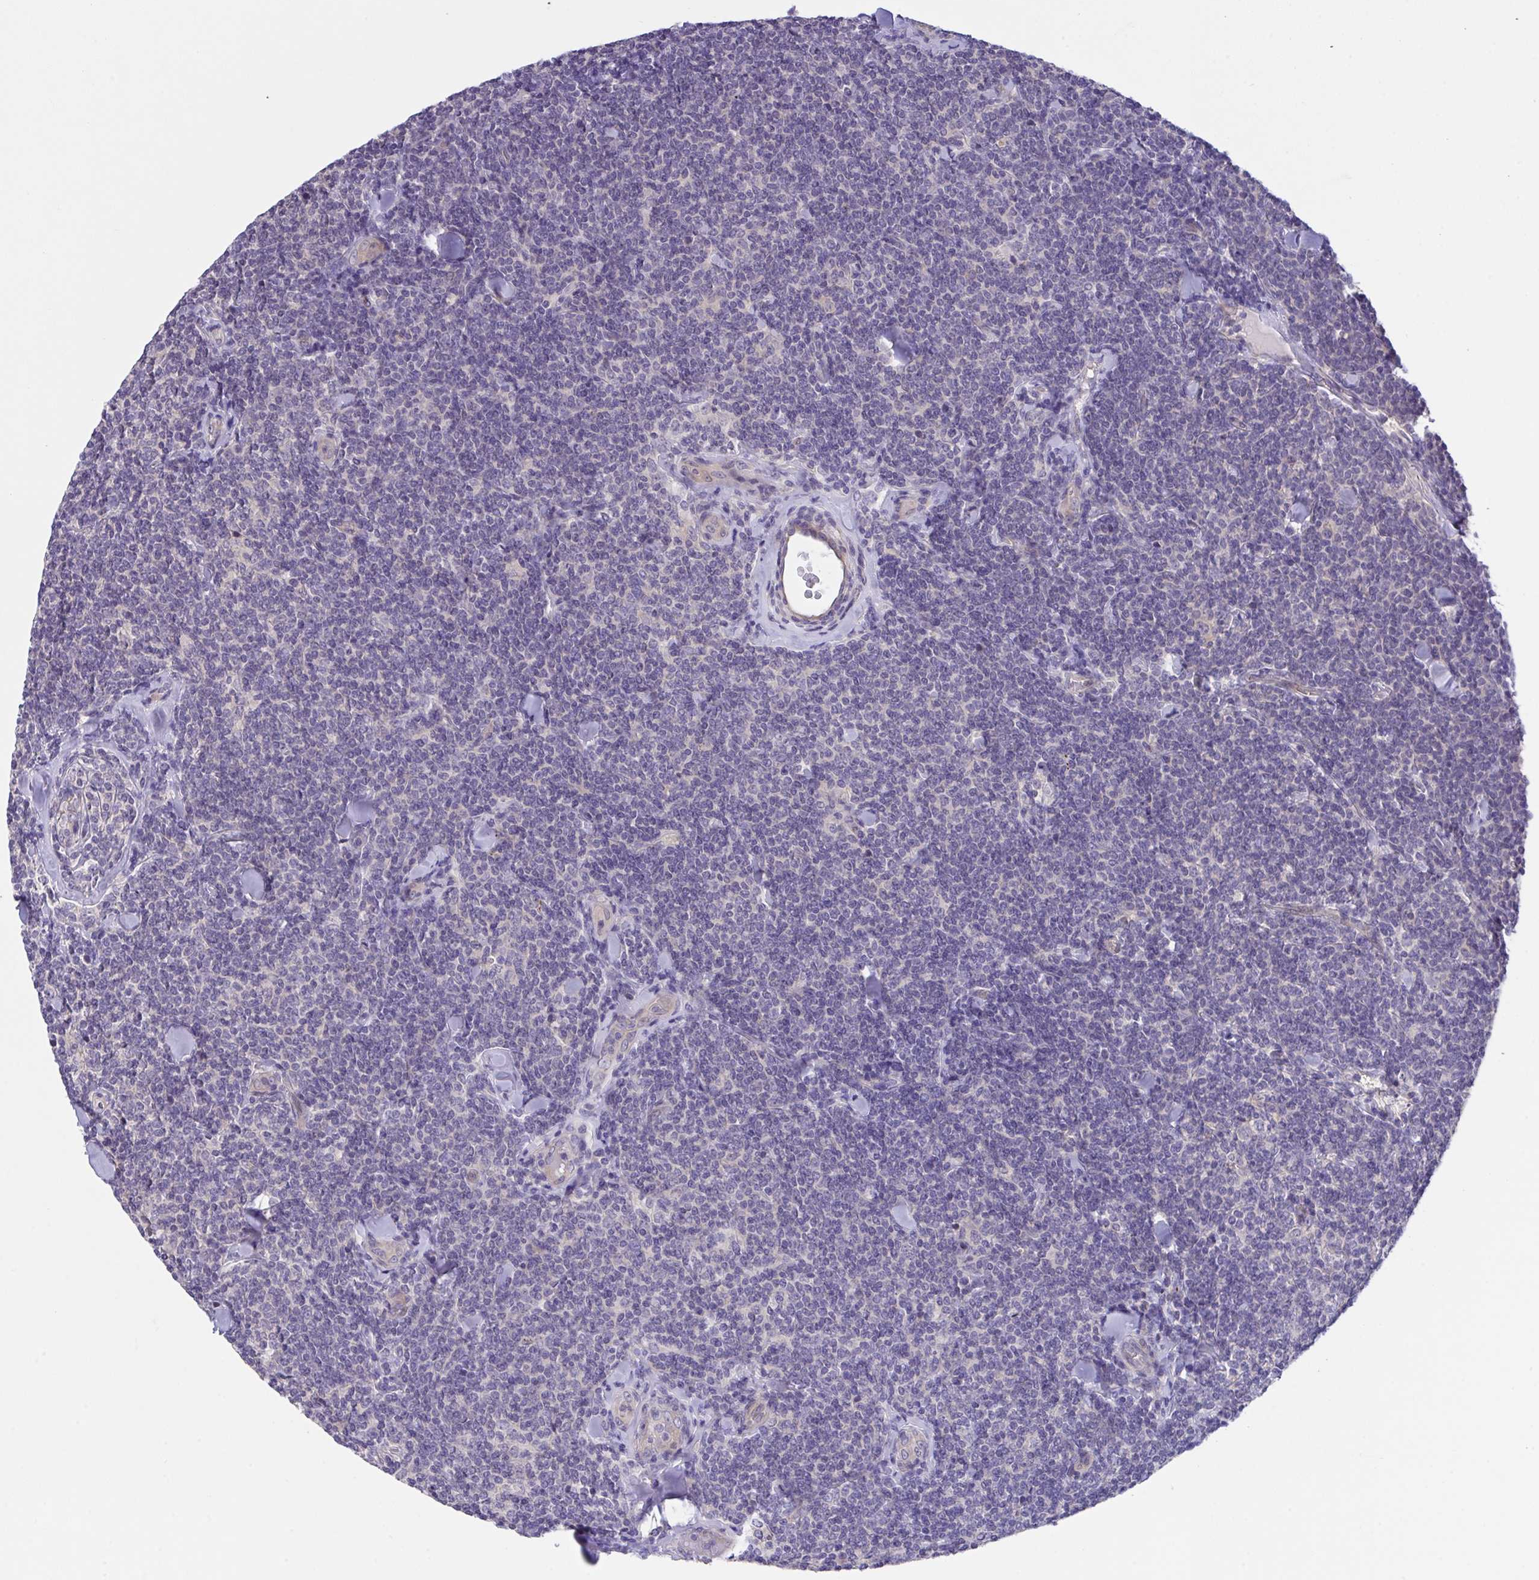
{"staining": {"intensity": "negative", "quantity": "none", "location": "none"}, "tissue": "lymphoma", "cell_type": "Tumor cells", "image_type": "cancer", "snomed": [{"axis": "morphology", "description": "Malignant lymphoma, non-Hodgkin's type, Low grade"}, {"axis": "topography", "description": "Lymph node"}], "caption": "Protein analysis of lymphoma demonstrates no significant positivity in tumor cells.", "gene": "RHOXF1", "patient": {"sex": "female", "age": 56}}